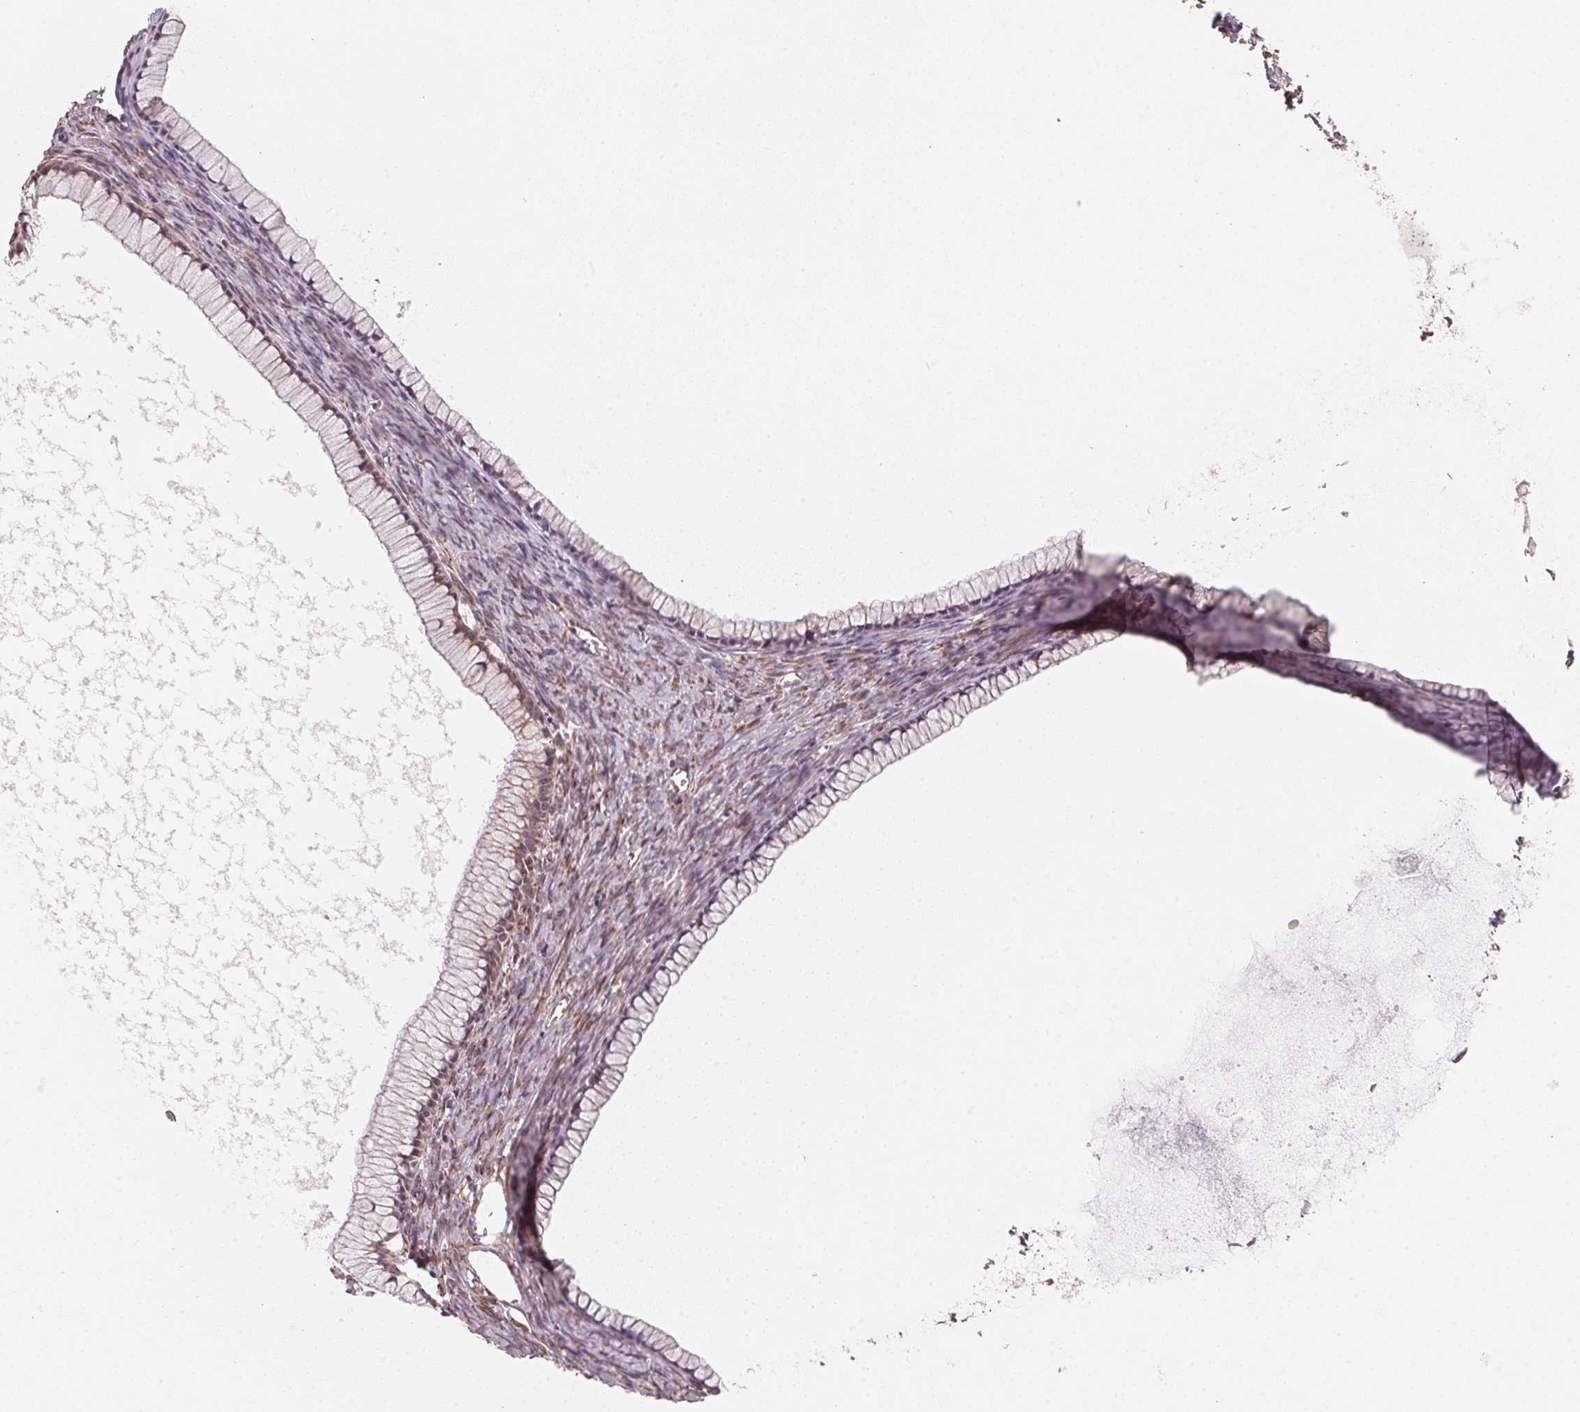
{"staining": {"intensity": "weak", "quantity": ">75%", "location": "cytoplasmic/membranous"}, "tissue": "ovarian cancer", "cell_type": "Tumor cells", "image_type": "cancer", "snomed": [{"axis": "morphology", "description": "Cystadenocarcinoma, mucinous, NOS"}, {"axis": "topography", "description": "Ovary"}], "caption": "Tumor cells reveal low levels of weak cytoplasmic/membranous expression in about >75% of cells in human ovarian cancer (mucinous cystadenocarcinoma).", "gene": "TSPAN12", "patient": {"sex": "female", "age": 41}}